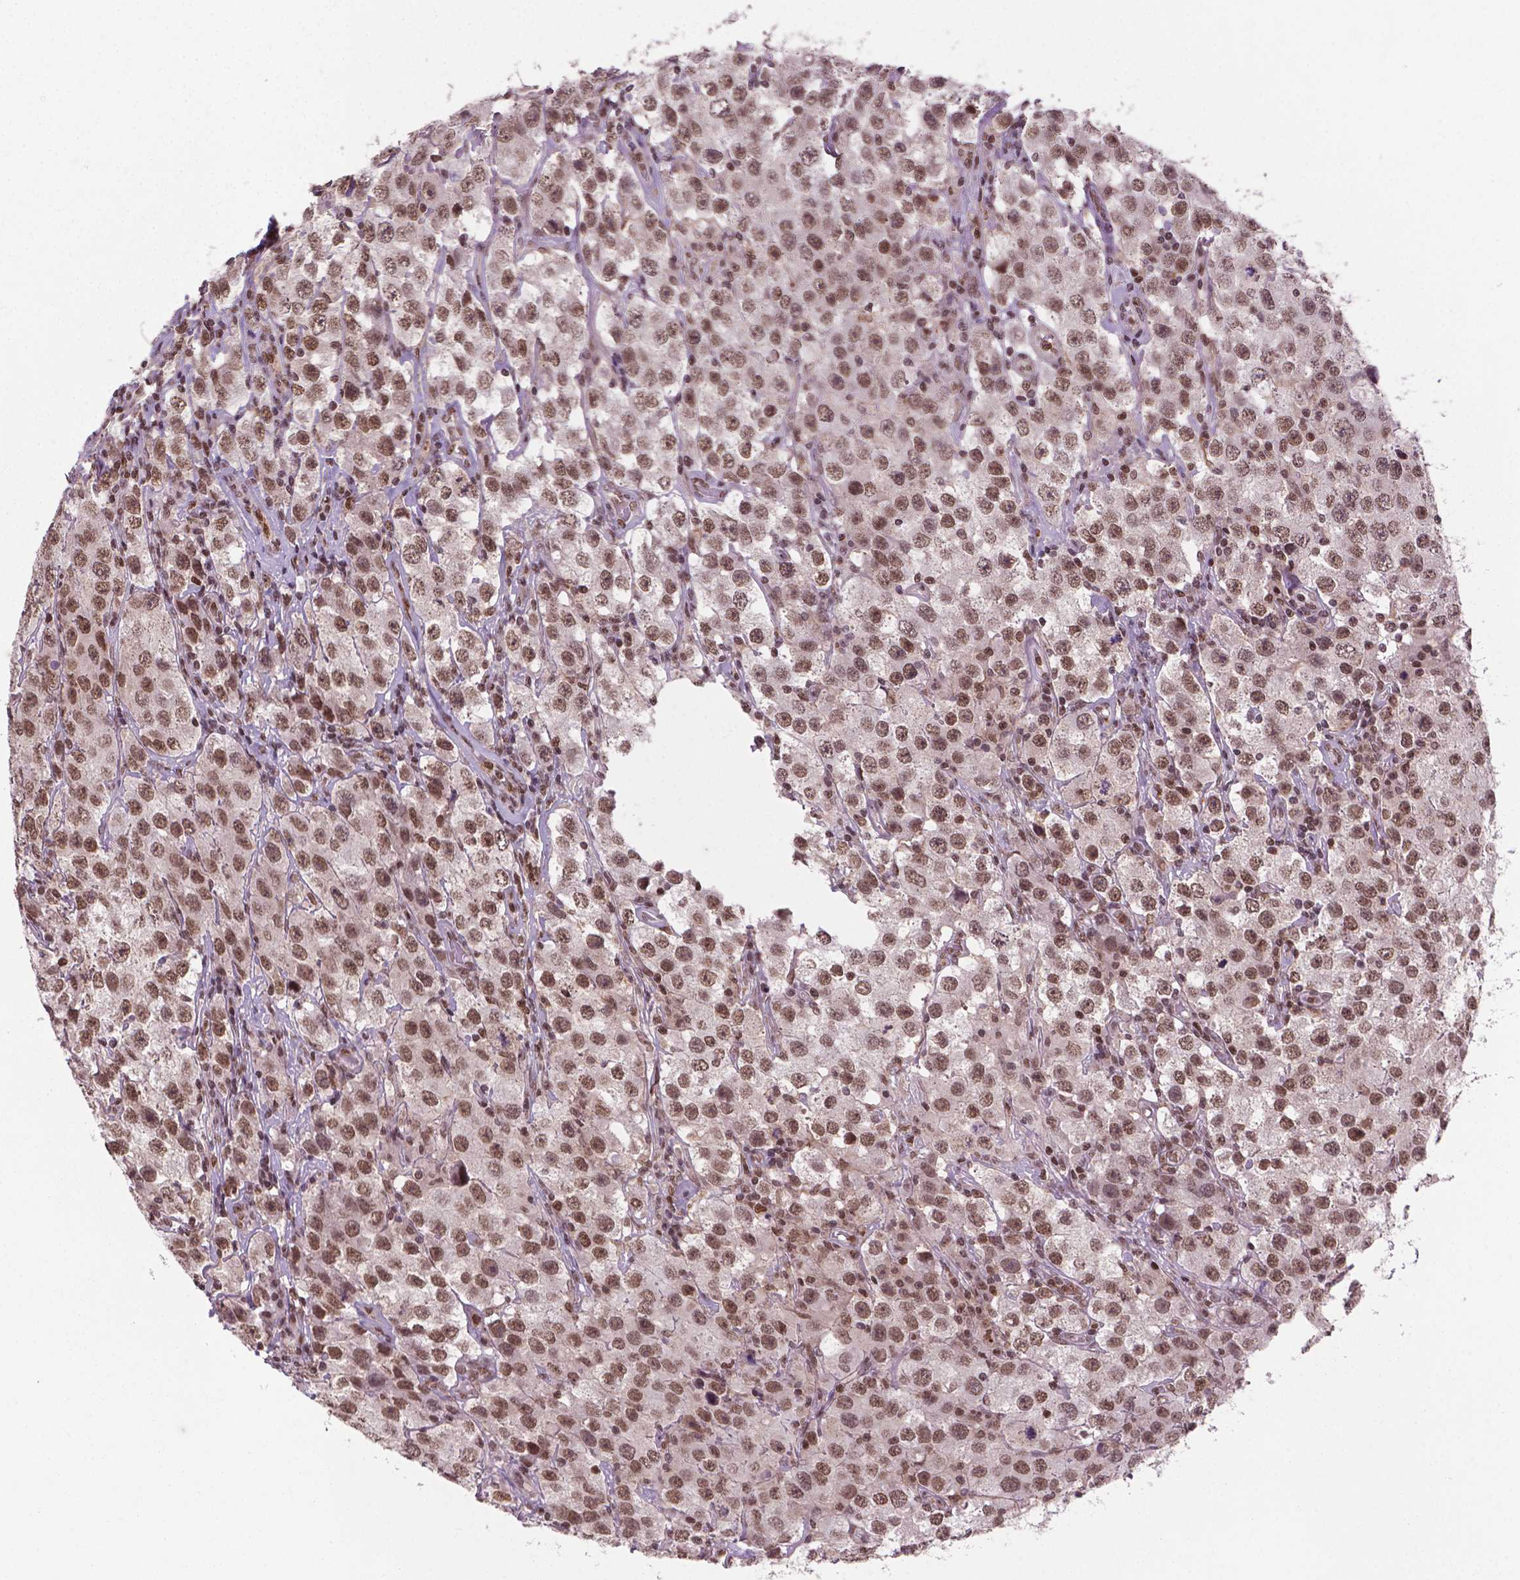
{"staining": {"intensity": "moderate", "quantity": ">75%", "location": "nuclear"}, "tissue": "testis cancer", "cell_type": "Tumor cells", "image_type": "cancer", "snomed": [{"axis": "morphology", "description": "Seminoma, NOS"}, {"axis": "topography", "description": "Testis"}], "caption": "Seminoma (testis) stained for a protein (brown) displays moderate nuclear positive positivity in about >75% of tumor cells.", "gene": "SIRT6", "patient": {"sex": "male", "age": 52}}